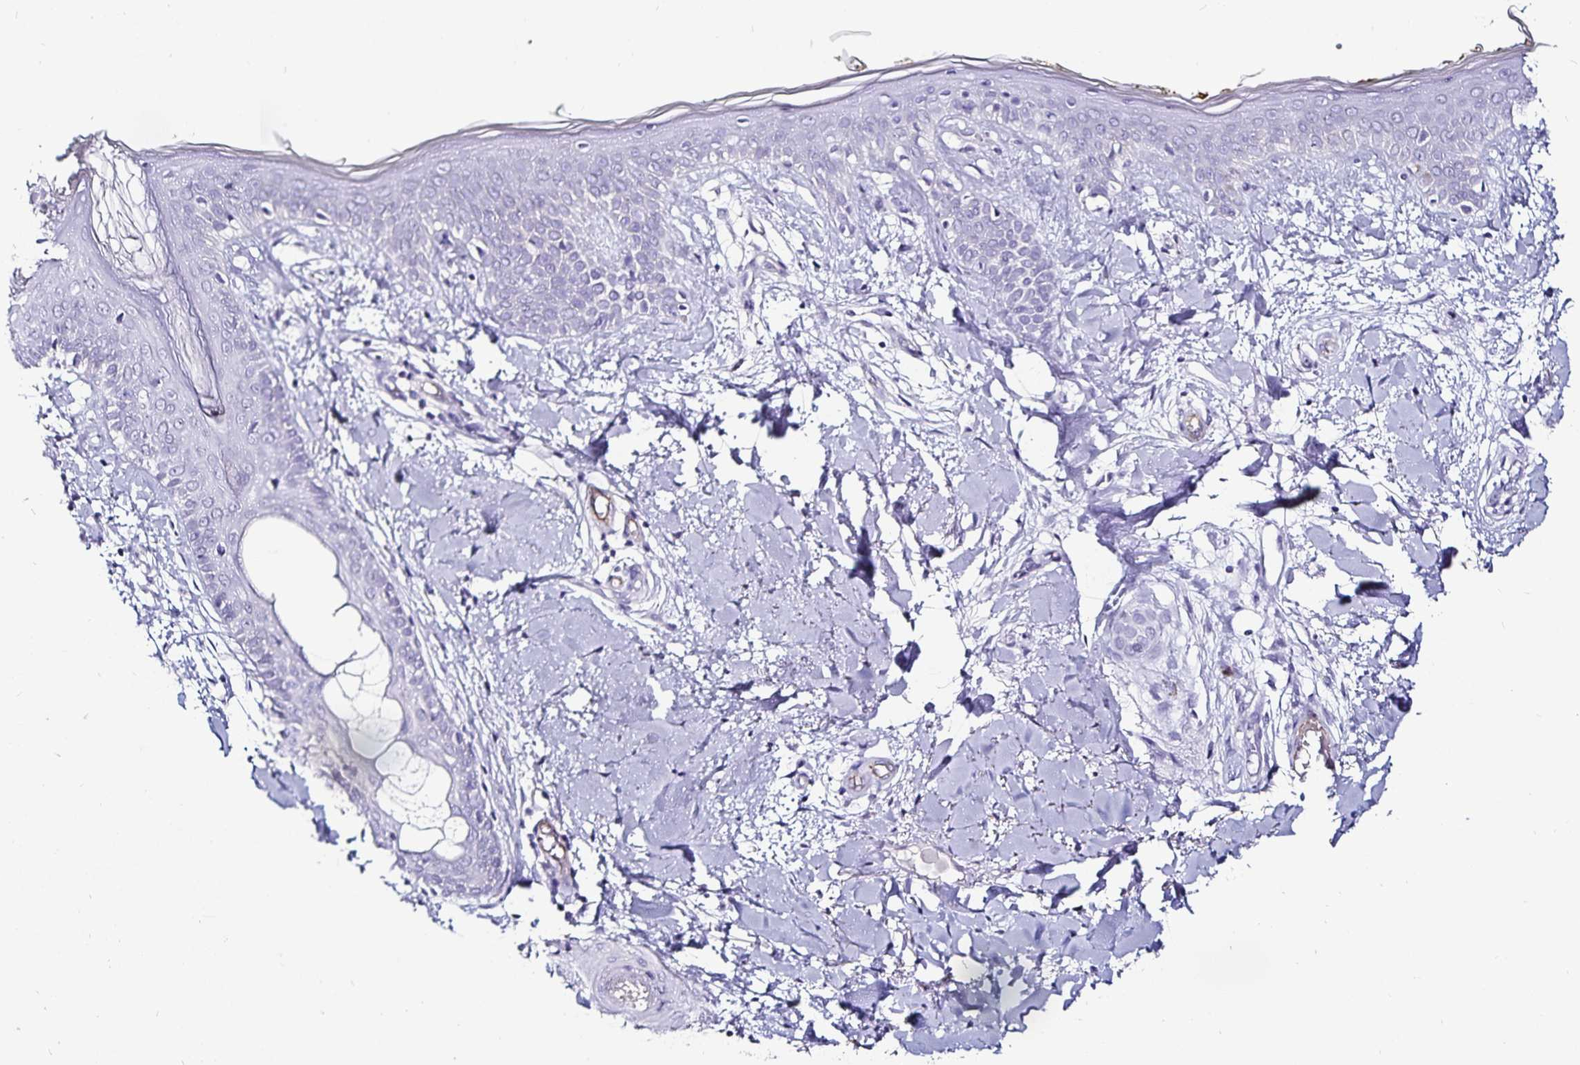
{"staining": {"intensity": "negative", "quantity": "none", "location": "none"}, "tissue": "skin", "cell_type": "Fibroblasts", "image_type": "normal", "snomed": [{"axis": "morphology", "description": "Normal tissue, NOS"}, {"axis": "topography", "description": "Skin"}], "caption": "Immunohistochemical staining of benign human skin reveals no significant staining in fibroblasts. (Stains: DAB immunohistochemistry (IHC) with hematoxylin counter stain, Microscopy: brightfield microscopy at high magnification).", "gene": "TSPAN7", "patient": {"sex": "female", "age": 34}}